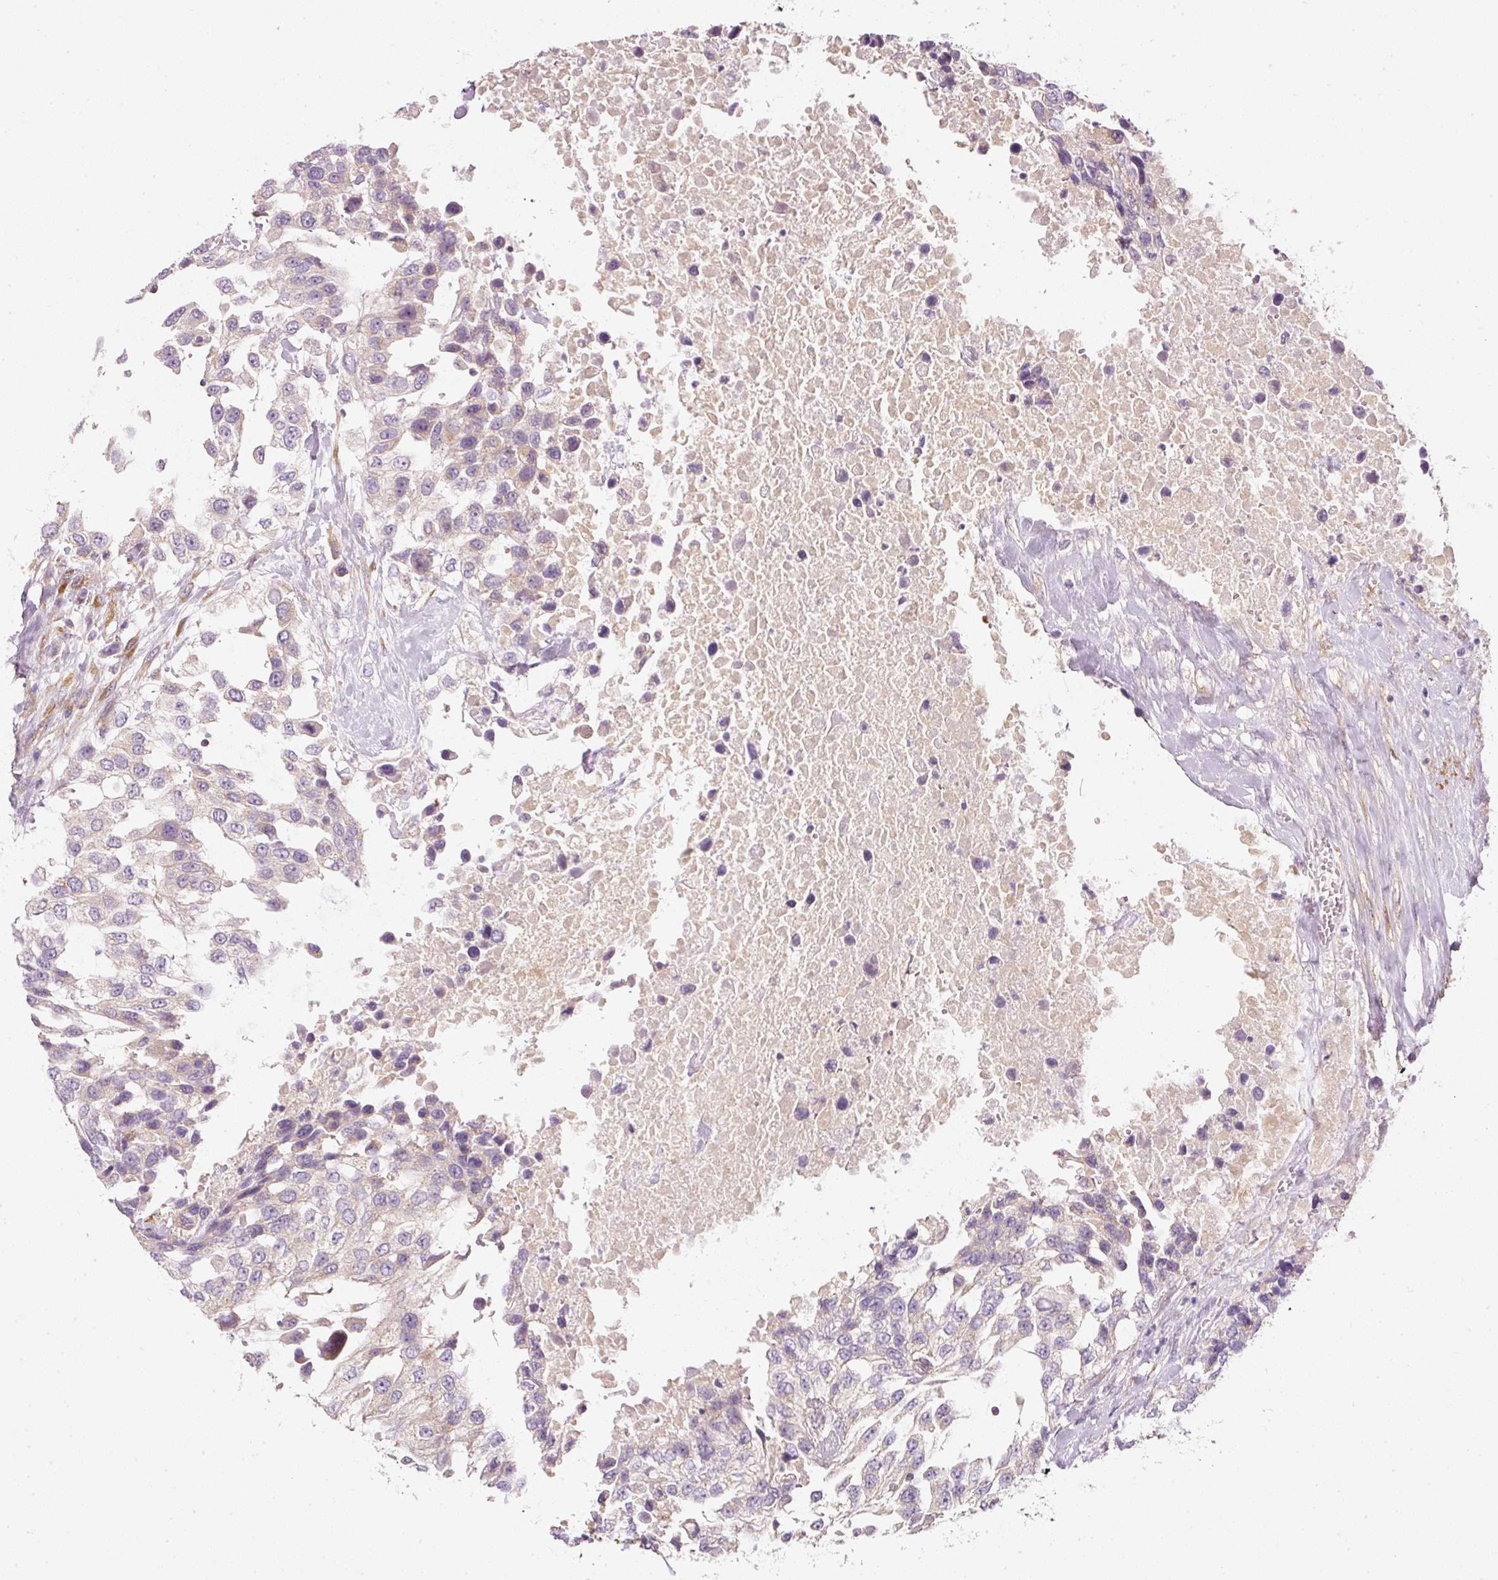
{"staining": {"intensity": "negative", "quantity": "none", "location": "none"}, "tissue": "urothelial cancer", "cell_type": "Tumor cells", "image_type": "cancer", "snomed": [{"axis": "morphology", "description": "Urothelial carcinoma, High grade"}, {"axis": "topography", "description": "Urinary bladder"}], "caption": "A high-resolution histopathology image shows immunohistochemistry staining of urothelial cancer, which demonstrates no significant expression in tumor cells. (DAB (3,3'-diaminobenzidine) immunohistochemistry with hematoxylin counter stain).", "gene": "RNF167", "patient": {"sex": "female", "age": 80}}